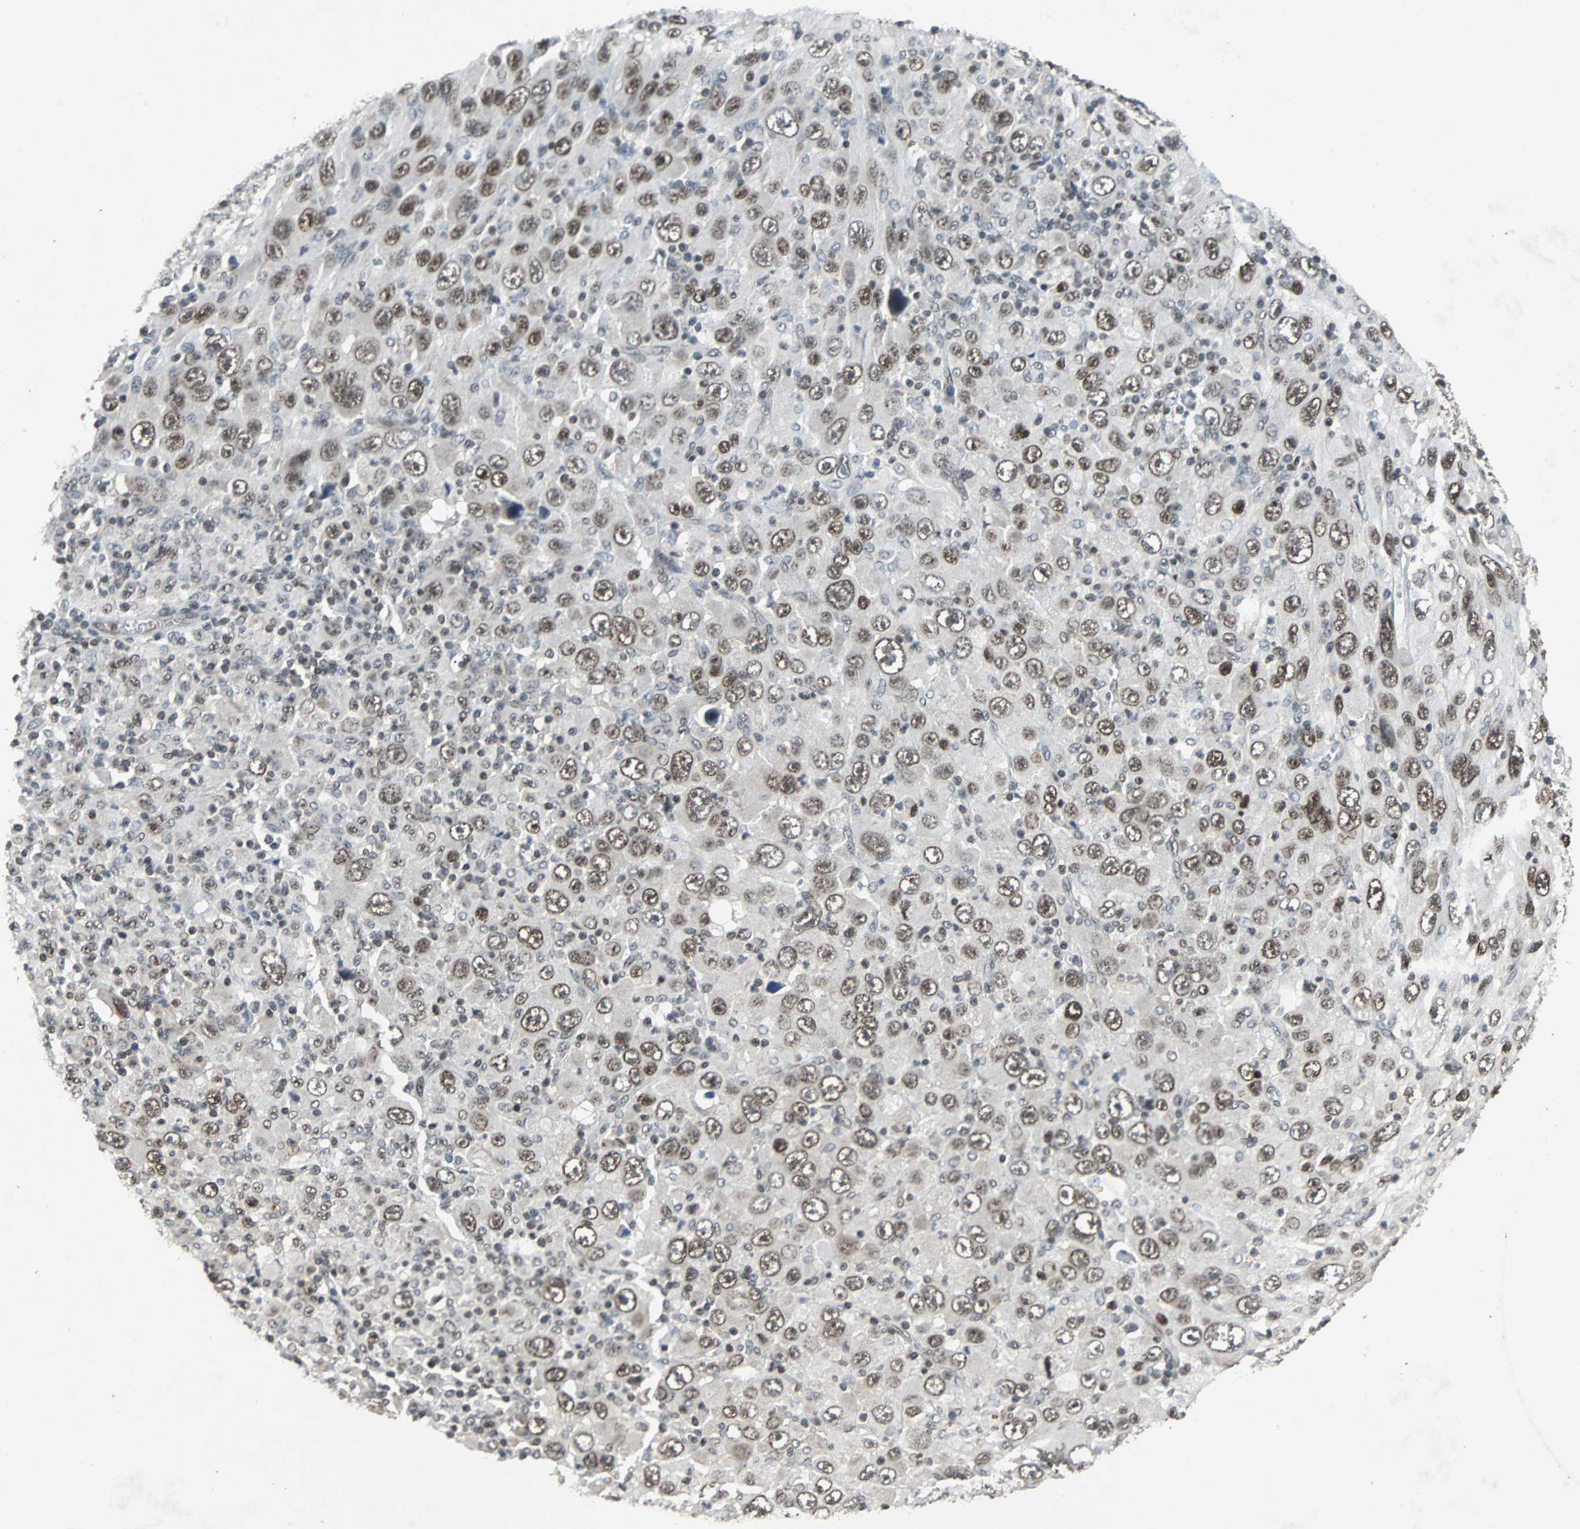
{"staining": {"intensity": "moderate", "quantity": "25%-75%", "location": "nuclear"}, "tissue": "melanoma", "cell_type": "Tumor cells", "image_type": "cancer", "snomed": [{"axis": "morphology", "description": "Malignant melanoma, Metastatic site"}, {"axis": "topography", "description": "Skin"}], "caption": "Malignant melanoma (metastatic site) was stained to show a protein in brown. There is medium levels of moderate nuclear staining in approximately 25%-75% of tumor cells. The staining was performed using DAB (3,3'-diaminobenzidine) to visualize the protein expression in brown, while the nuclei were stained in blue with hematoxylin (Magnification: 20x).", "gene": "PHC1", "patient": {"sex": "female", "age": 56}}